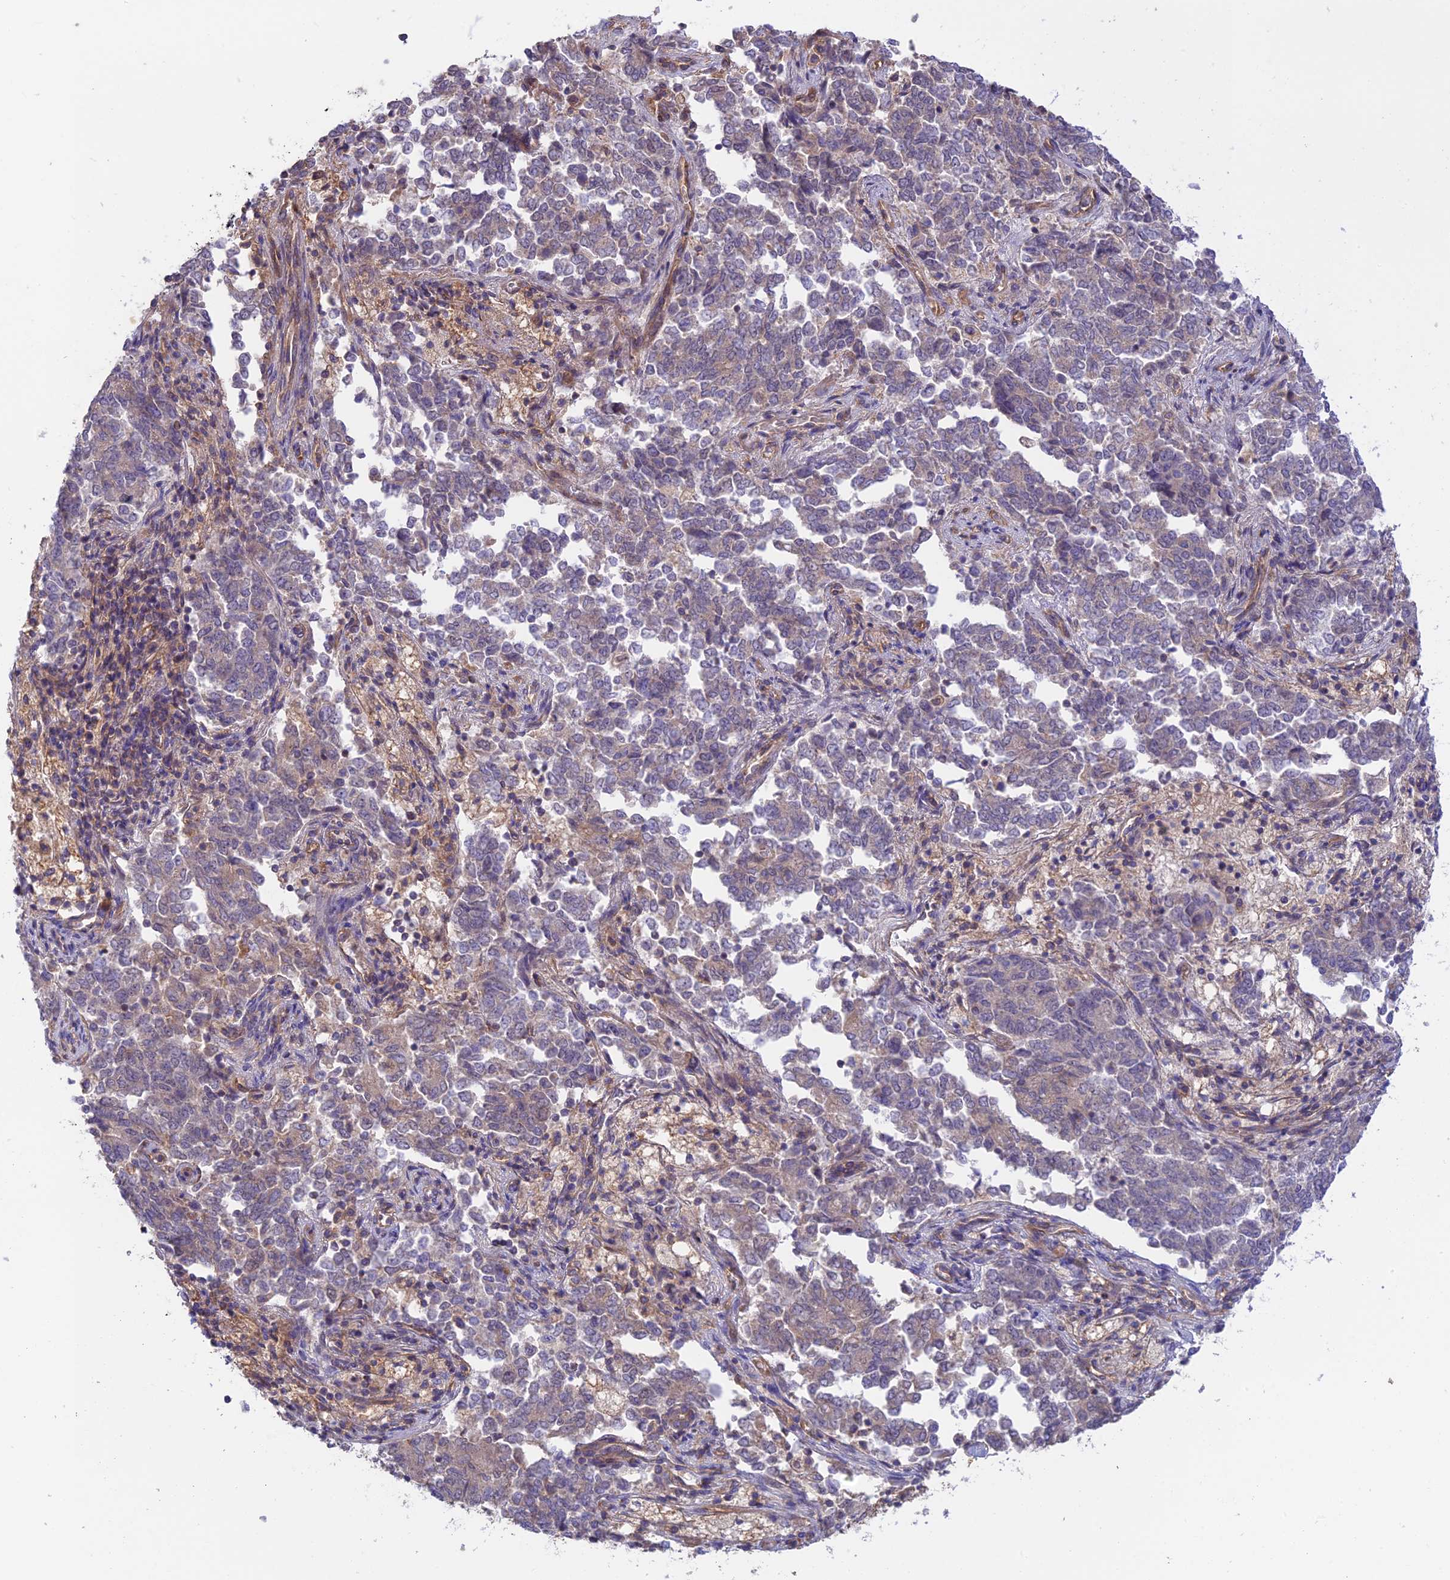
{"staining": {"intensity": "weak", "quantity": "<25%", "location": "cytoplasmic/membranous"}, "tissue": "endometrial cancer", "cell_type": "Tumor cells", "image_type": "cancer", "snomed": [{"axis": "morphology", "description": "Adenocarcinoma, NOS"}, {"axis": "topography", "description": "Endometrium"}], "caption": "A histopathology image of endometrial adenocarcinoma stained for a protein shows no brown staining in tumor cells.", "gene": "MYO9A", "patient": {"sex": "female", "age": 80}}